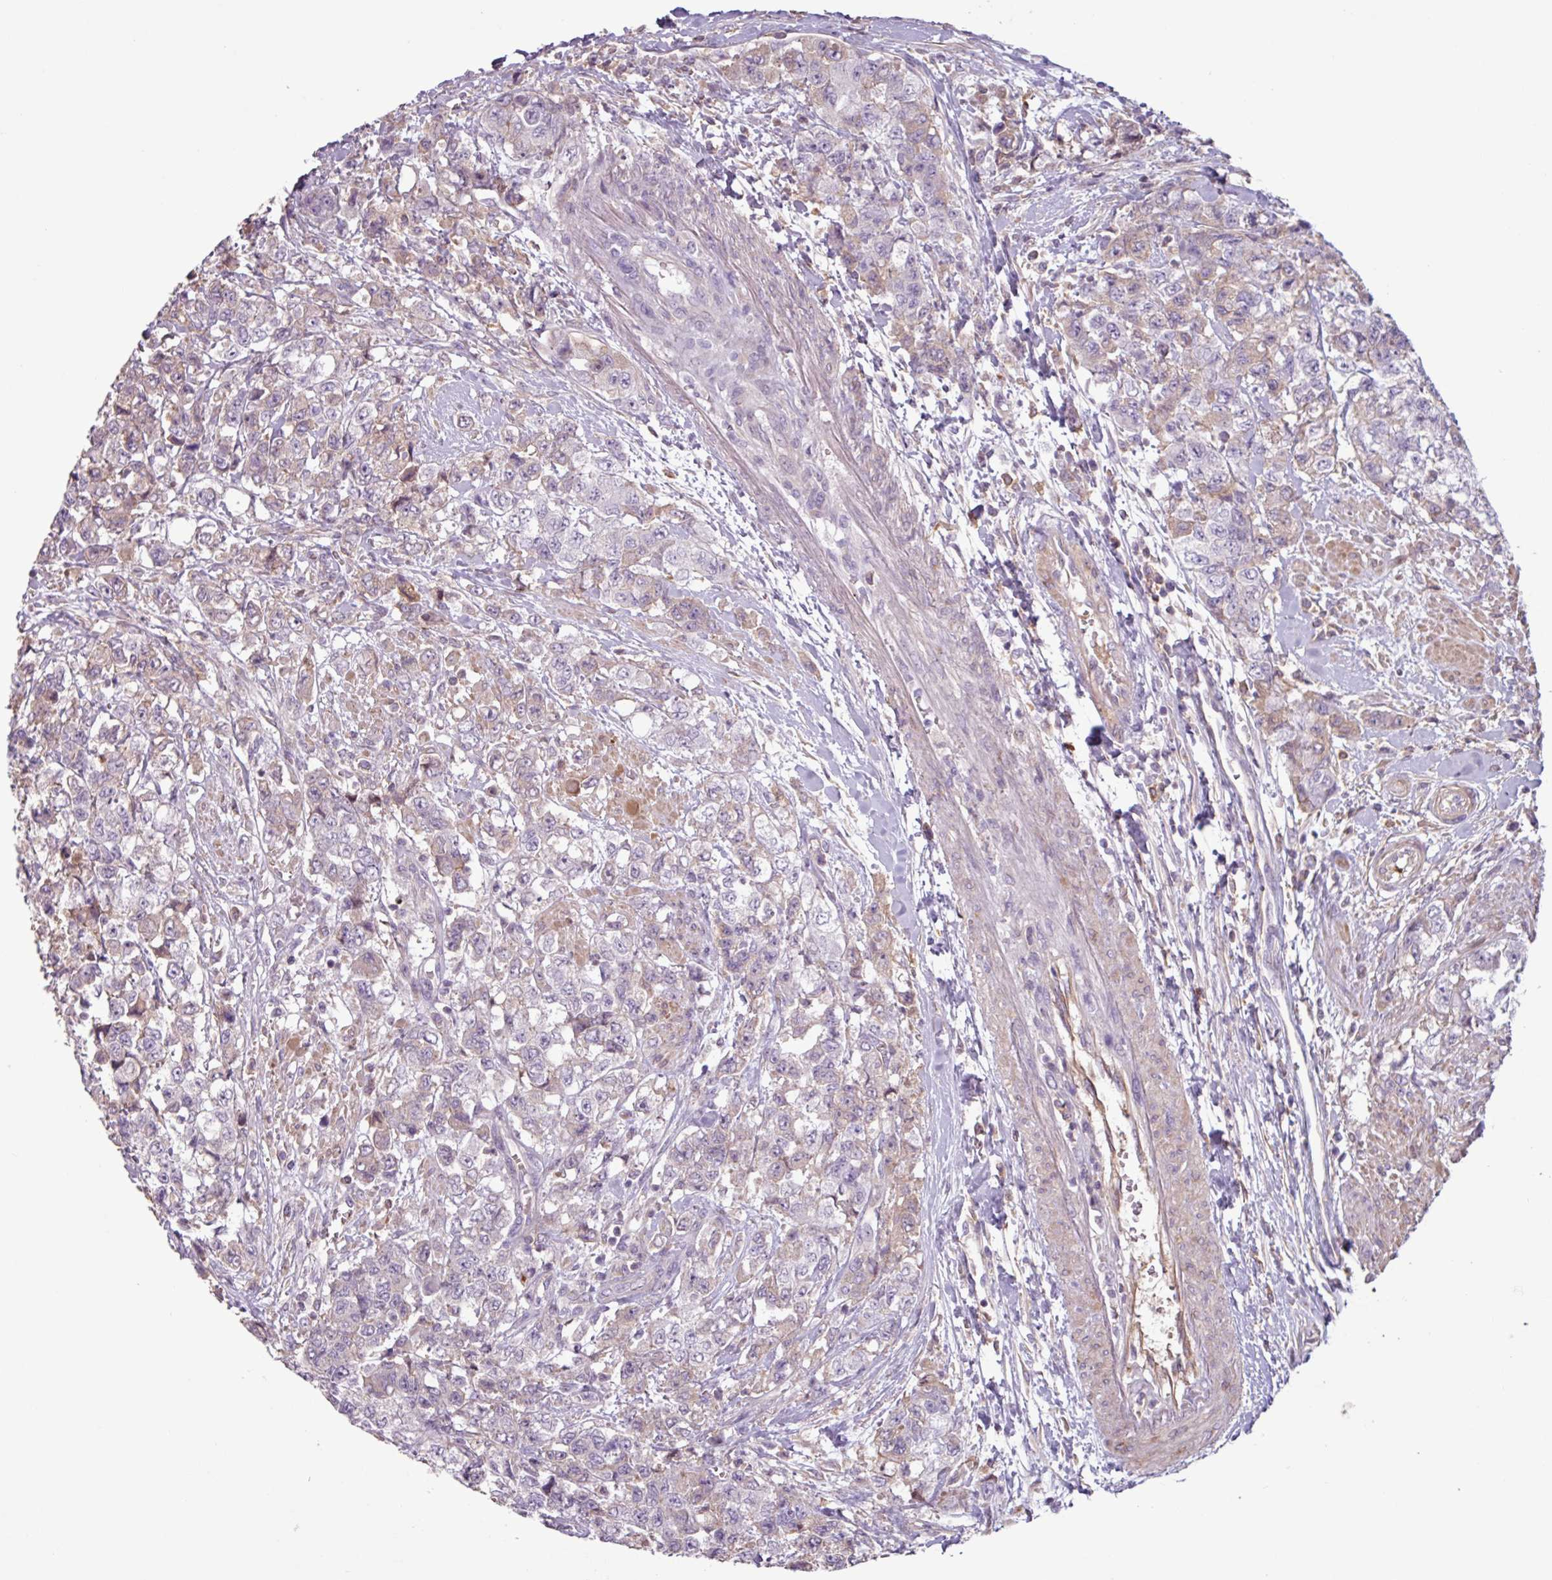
{"staining": {"intensity": "weak", "quantity": "<25%", "location": "cytoplasmic/membranous"}, "tissue": "urothelial cancer", "cell_type": "Tumor cells", "image_type": "cancer", "snomed": [{"axis": "morphology", "description": "Urothelial carcinoma, High grade"}, {"axis": "topography", "description": "Urinary bladder"}], "caption": "Immunohistochemistry (IHC) image of neoplastic tissue: urothelial cancer stained with DAB displays no significant protein staining in tumor cells.", "gene": "C4B", "patient": {"sex": "female", "age": 78}}